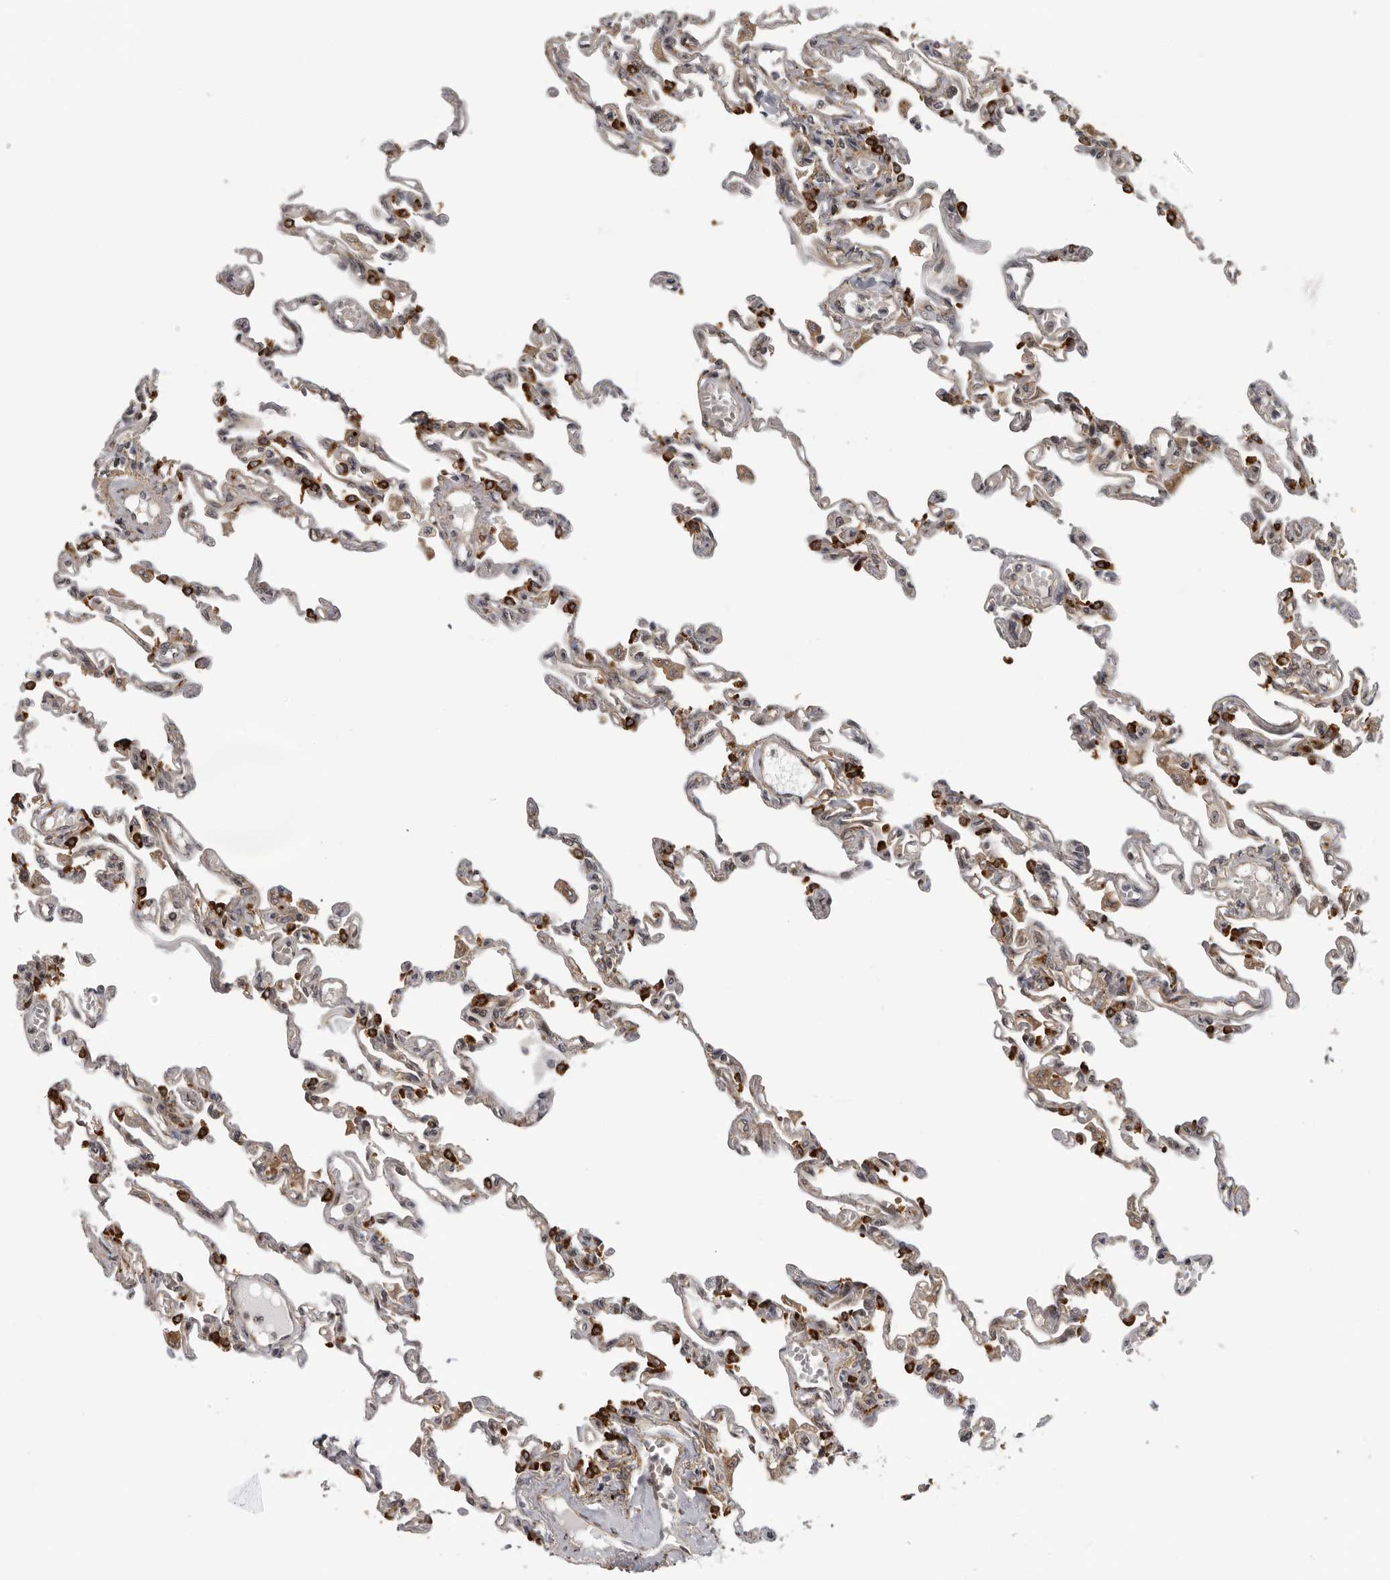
{"staining": {"intensity": "strong", "quantity": "<25%", "location": "cytoplasmic/membranous"}, "tissue": "lung", "cell_type": "Alveolar cells", "image_type": "normal", "snomed": [{"axis": "morphology", "description": "Normal tissue, NOS"}, {"axis": "topography", "description": "Lung"}], "caption": "This photomicrograph exhibits IHC staining of unremarkable human lung, with medium strong cytoplasmic/membranous staining in approximately <25% of alveolar cells.", "gene": "DNAH14", "patient": {"sex": "male", "age": 21}}